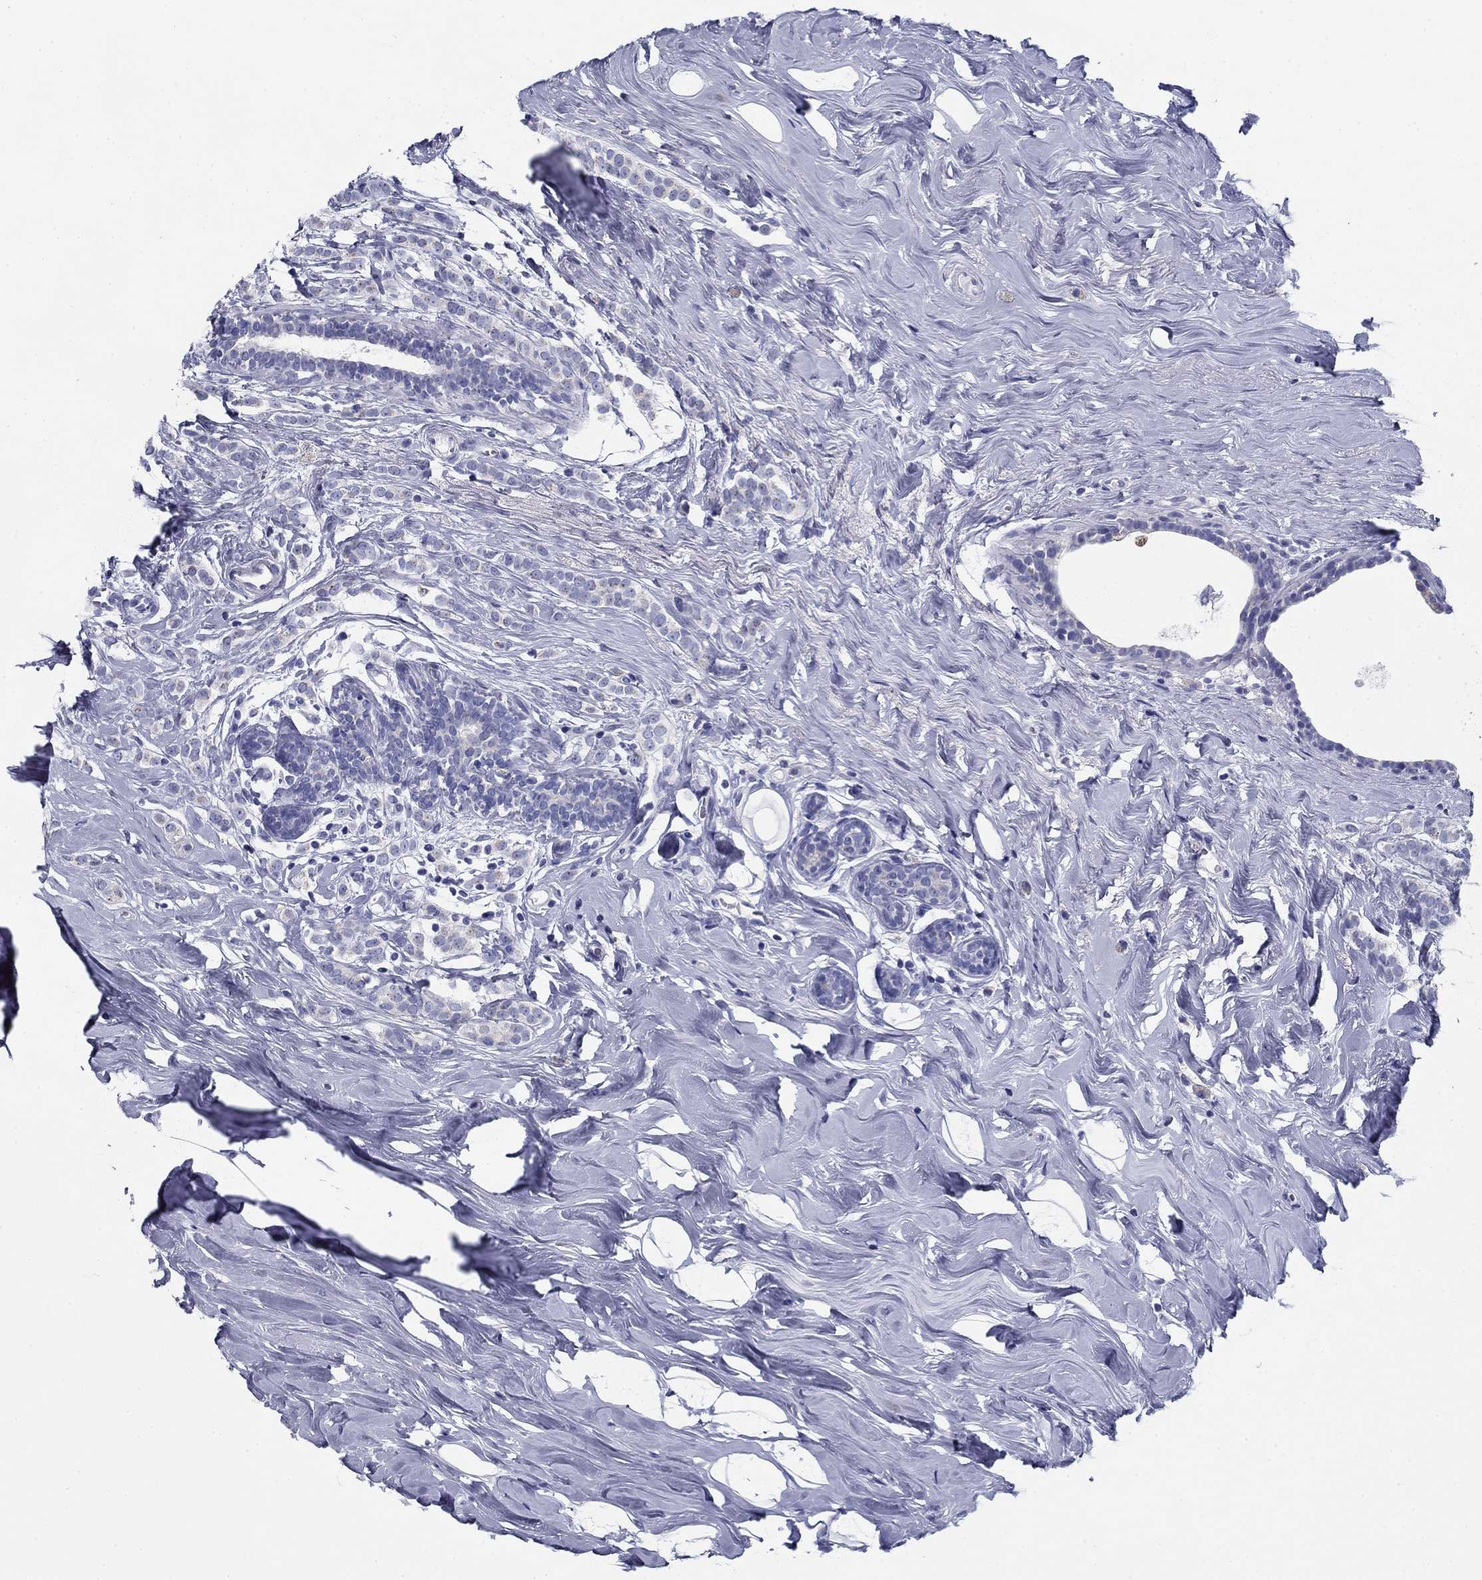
{"staining": {"intensity": "negative", "quantity": "none", "location": "none"}, "tissue": "breast cancer", "cell_type": "Tumor cells", "image_type": "cancer", "snomed": [{"axis": "morphology", "description": "Lobular carcinoma"}, {"axis": "topography", "description": "Breast"}], "caption": "Immunohistochemistry (IHC) photomicrograph of neoplastic tissue: human lobular carcinoma (breast) stained with DAB (3,3'-diaminobenzidine) exhibits no significant protein staining in tumor cells.", "gene": "UPB1", "patient": {"sex": "female", "age": 49}}